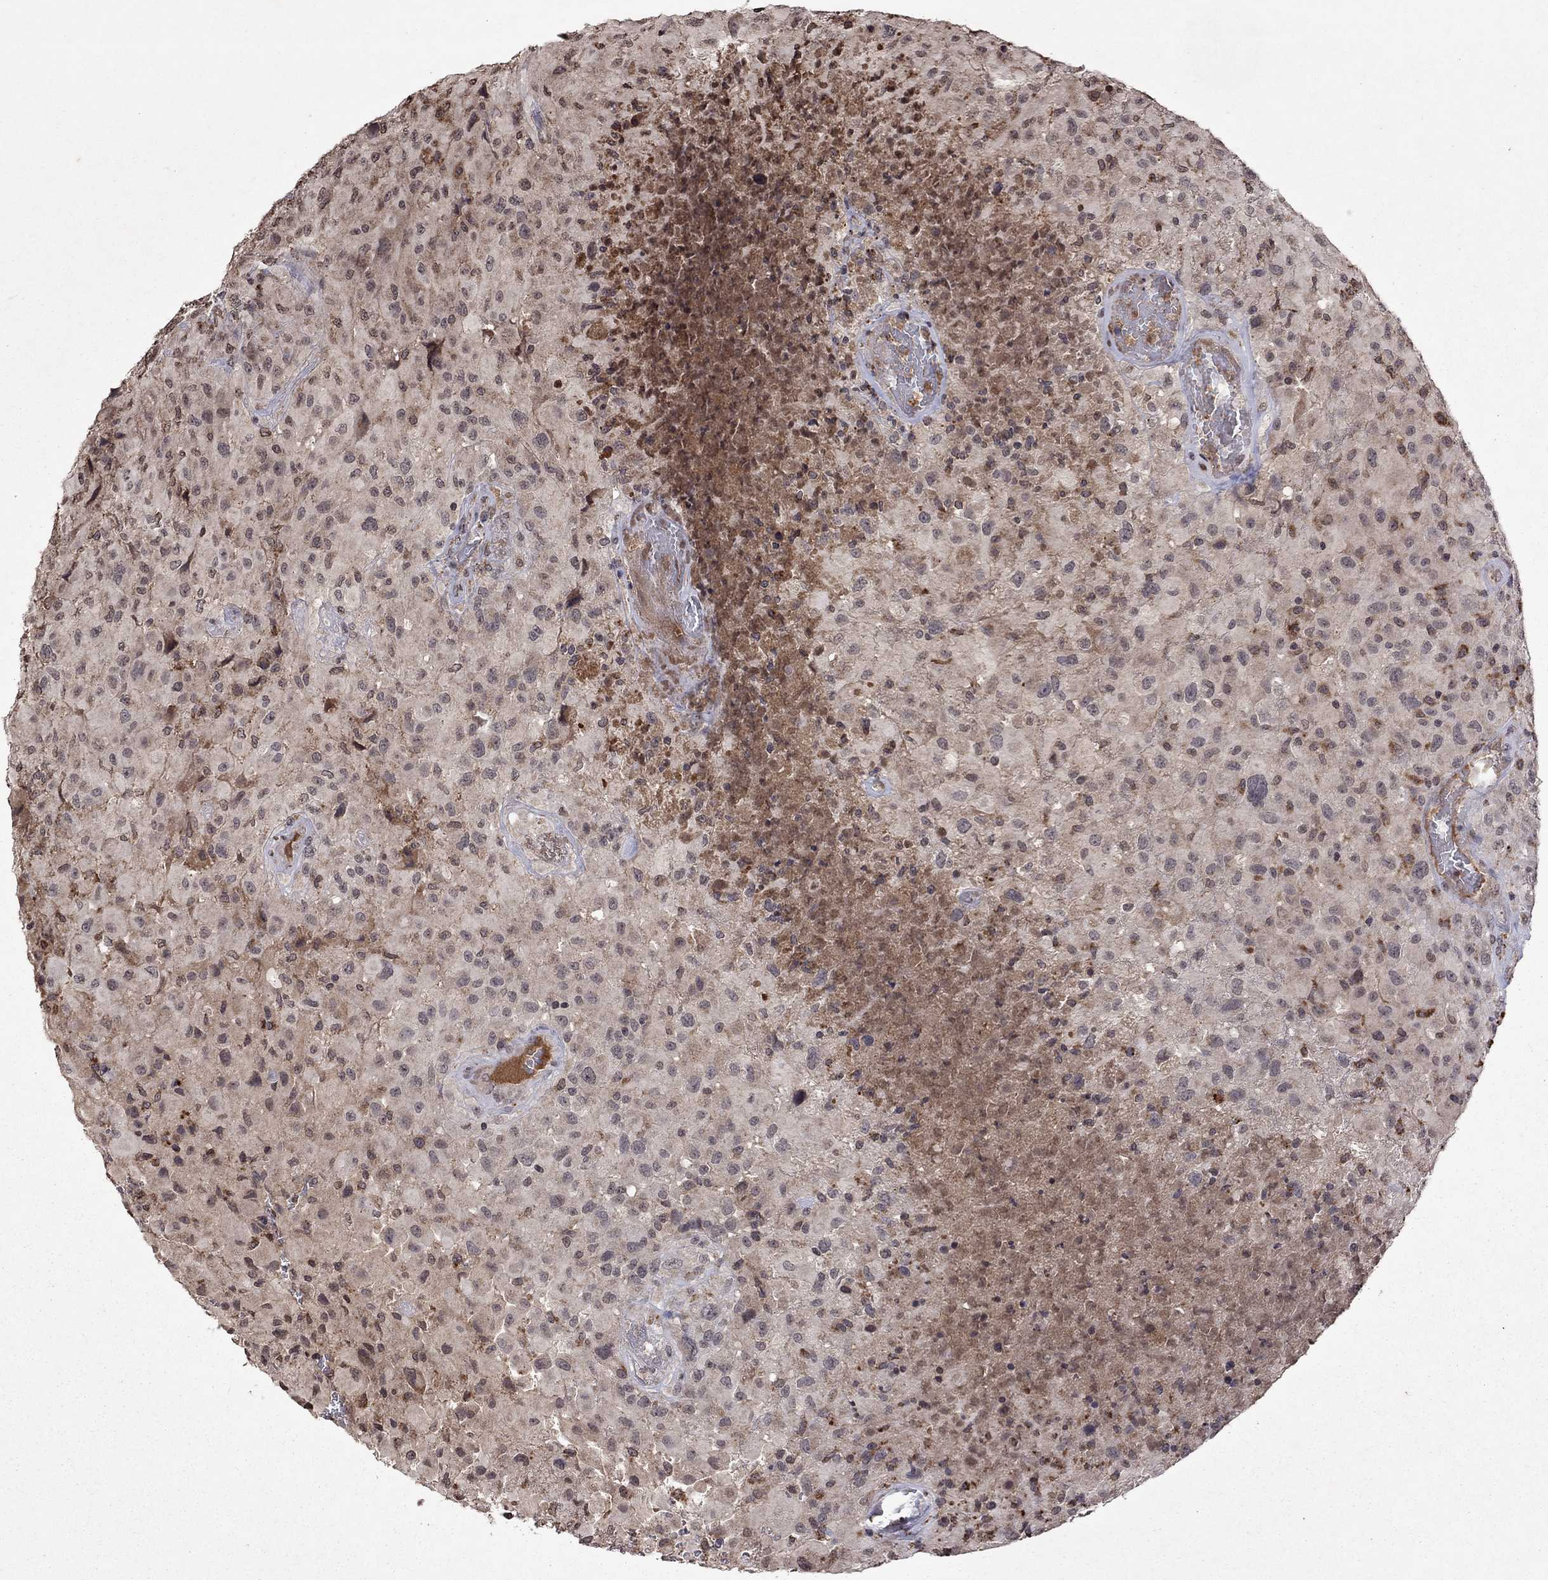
{"staining": {"intensity": "negative", "quantity": "none", "location": "none"}, "tissue": "glioma", "cell_type": "Tumor cells", "image_type": "cancer", "snomed": [{"axis": "morphology", "description": "Glioma, malignant, High grade"}, {"axis": "topography", "description": "Cerebral cortex"}], "caption": "High power microscopy photomicrograph of an immunohistochemistry (IHC) histopathology image of glioma, revealing no significant staining in tumor cells. (DAB IHC, high magnification).", "gene": "NLGN1", "patient": {"sex": "male", "age": 35}}